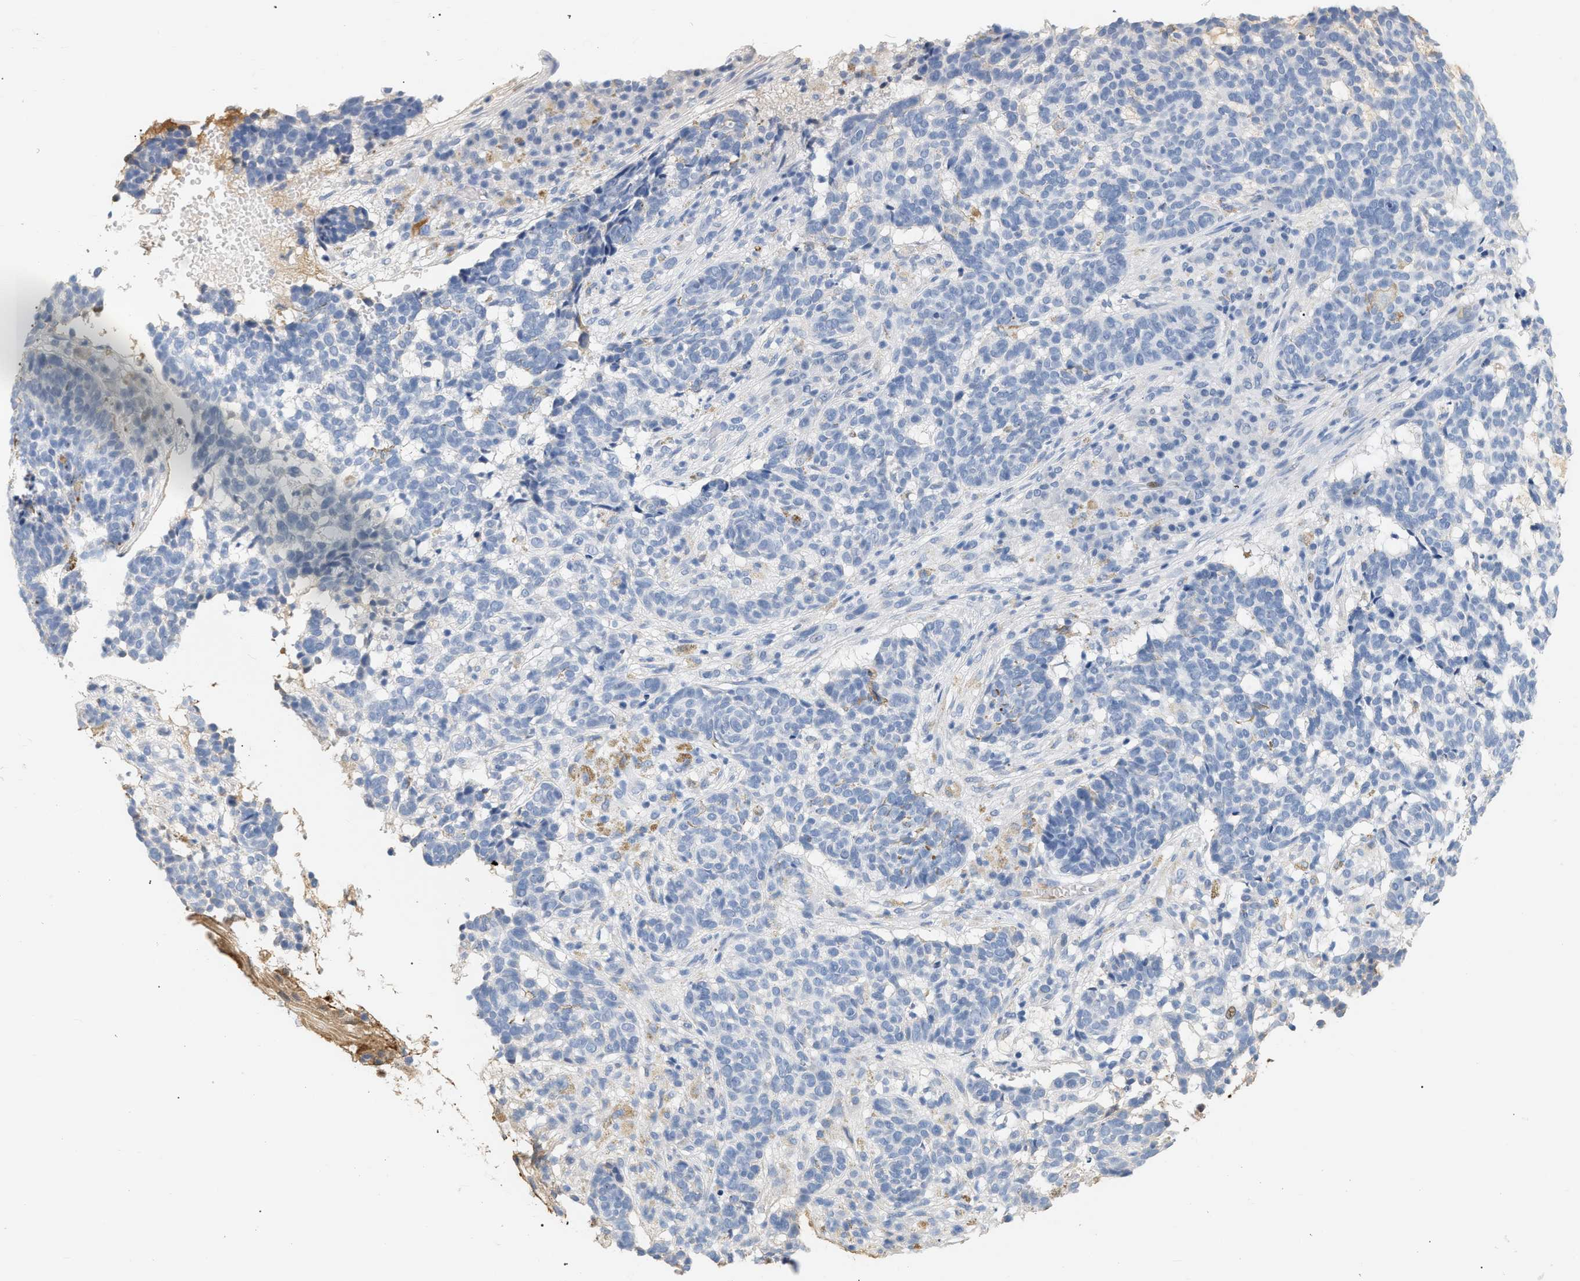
{"staining": {"intensity": "negative", "quantity": "none", "location": "none"}, "tissue": "skin cancer", "cell_type": "Tumor cells", "image_type": "cancer", "snomed": [{"axis": "morphology", "description": "Basal cell carcinoma"}, {"axis": "topography", "description": "Skin"}], "caption": "A micrograph of skin cancer (basal cell carcinoma) stained for a protein displays no brown staining in tumor cells. The staining is performed using DAB brown chromogen with nuclei counter-stained in using hematoxylin.", "gene": "CFH", "patient": {"sex": "male", "age": 85}}